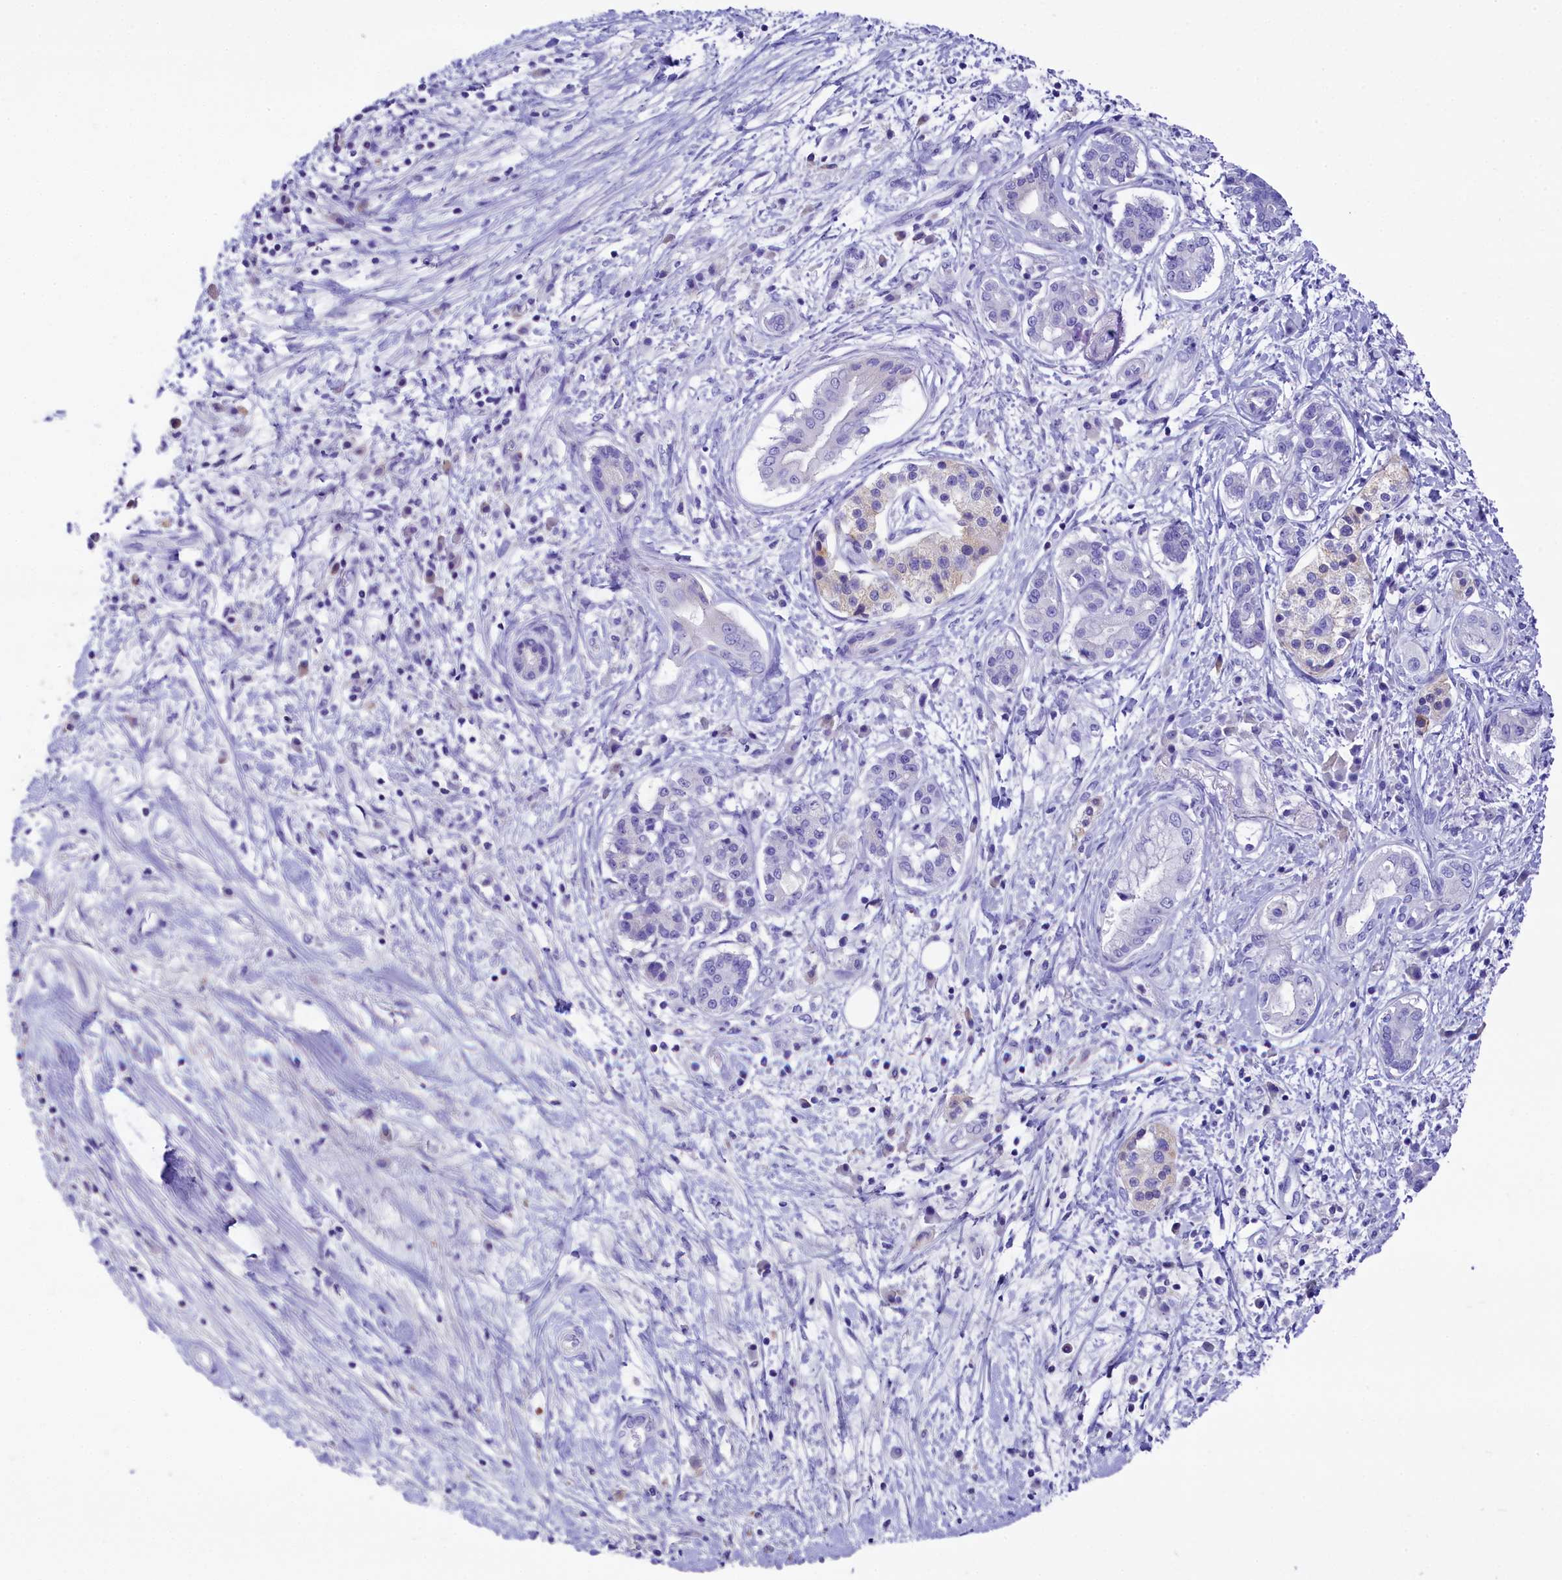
{"staining": {"intensity": "negative", "quantity": "none", "location": "none"}, "tissue": "pancreatic cancer", "cell_type": "Tumor cells", "image_type": "cancer", "snomed": [{"axis": "morphology", "description": "Adenocarcinoma, NOS"}, {"axis": "topography", "description": "Pancreas"}], "caption": "The histopathology image reveals no staining of tumor cells in adenocarcinoma (pancreatic).", "gene": "SKIDA1", "patient": {"sex": "female", "age": 73}}